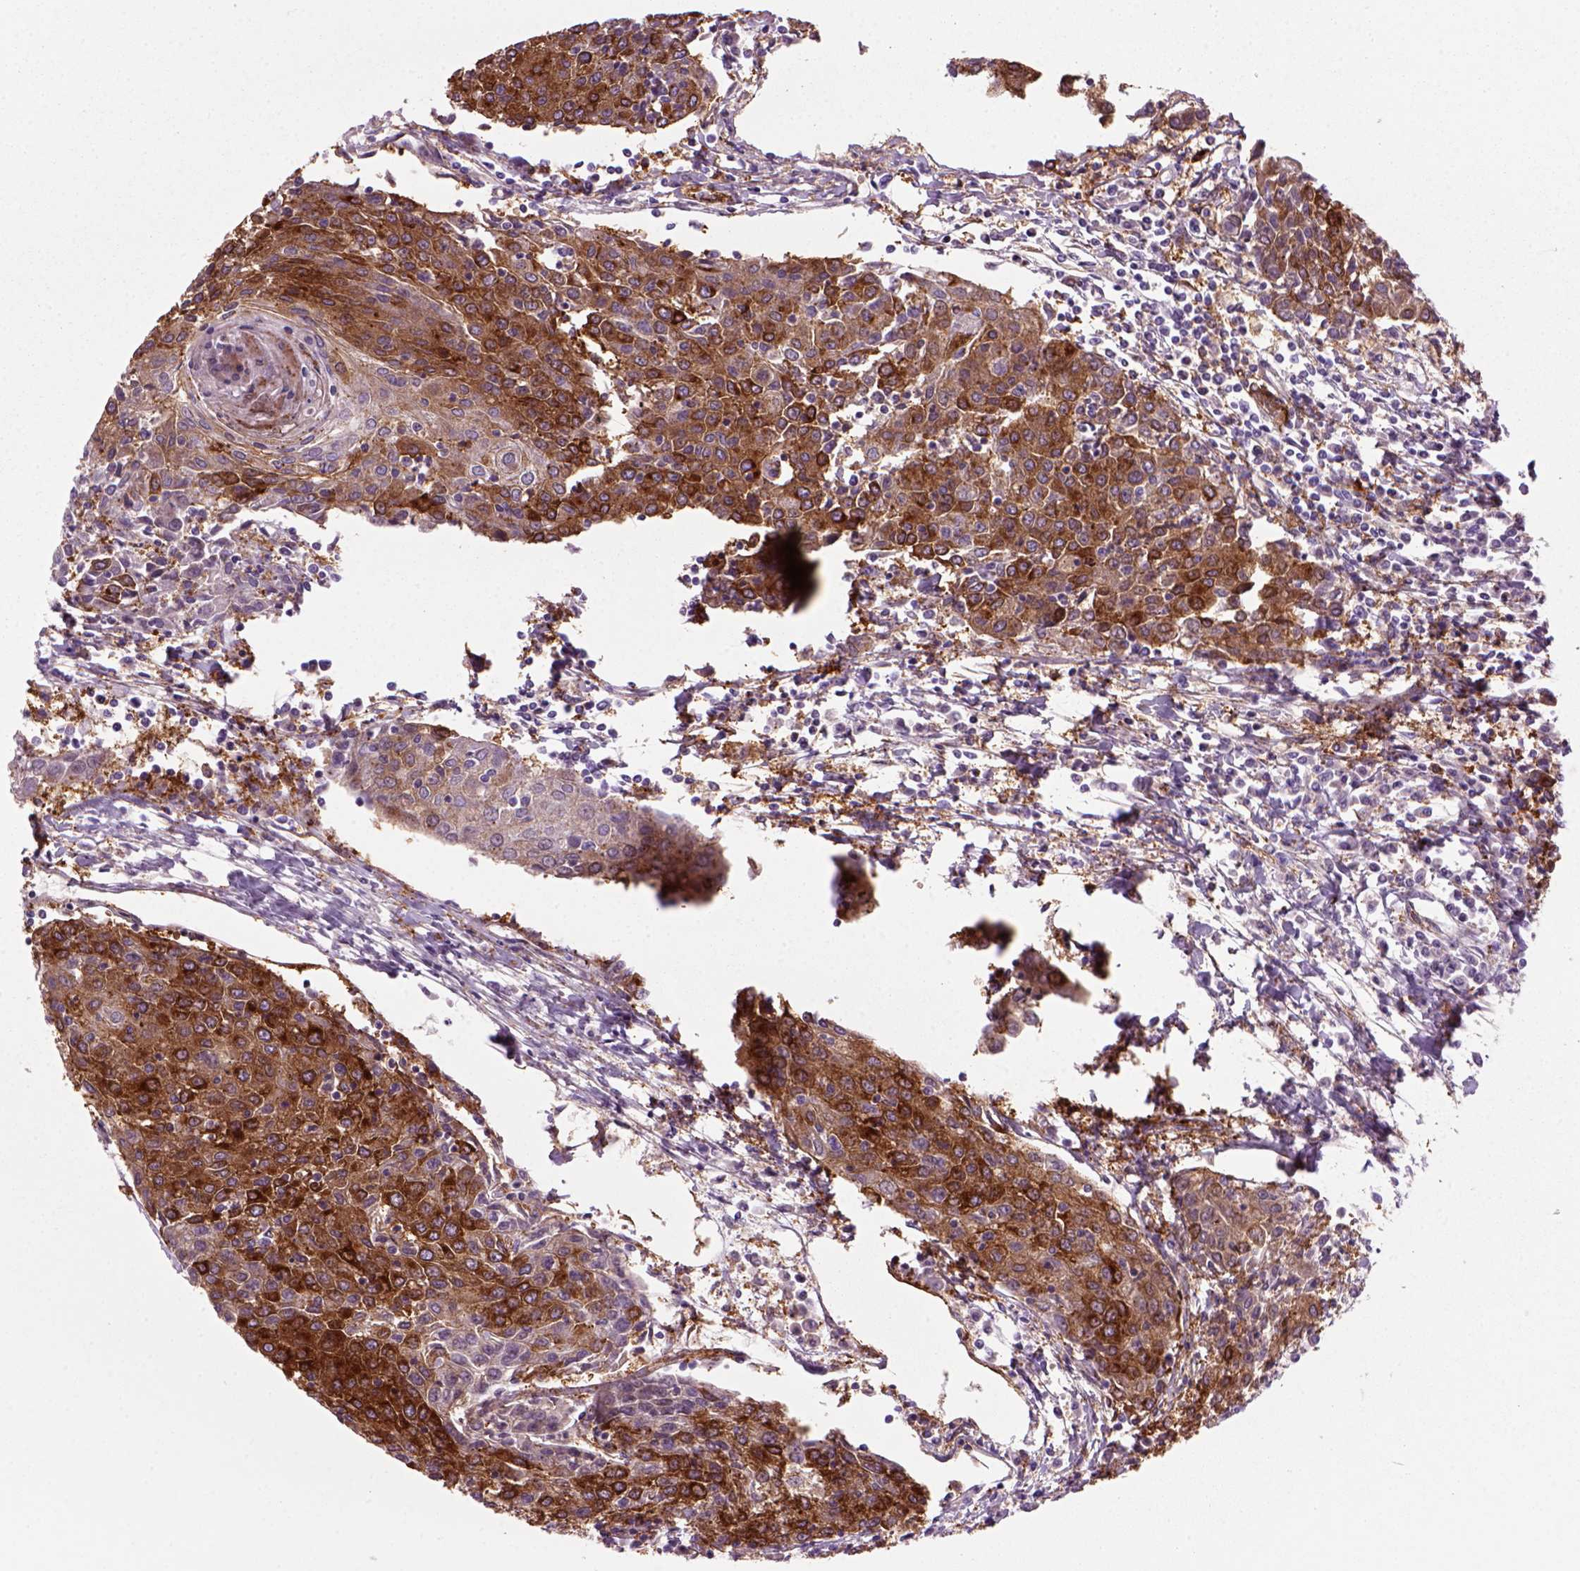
{"staining": {"intensity": "strong", "quantity": ">75%", "location": "cytoplasmic/membranous"}, "tissue": "urothelial cancer", "cell_type": "Tumor cells", "image_type": "cancer", "snomed": [{"axis": "morphology", "description": "Urothelial carcinoma, High grade"}, {"axis": "topography", "description": "Urinary bladder"}], "caption": "Protein expression by IHC reveals strong cytoplasmic/membranous expression in approximately >75% of tumor cells in urothelial cancer.", "gene": "MARCKS", "patient": {"sex": "female", "age": 85}}